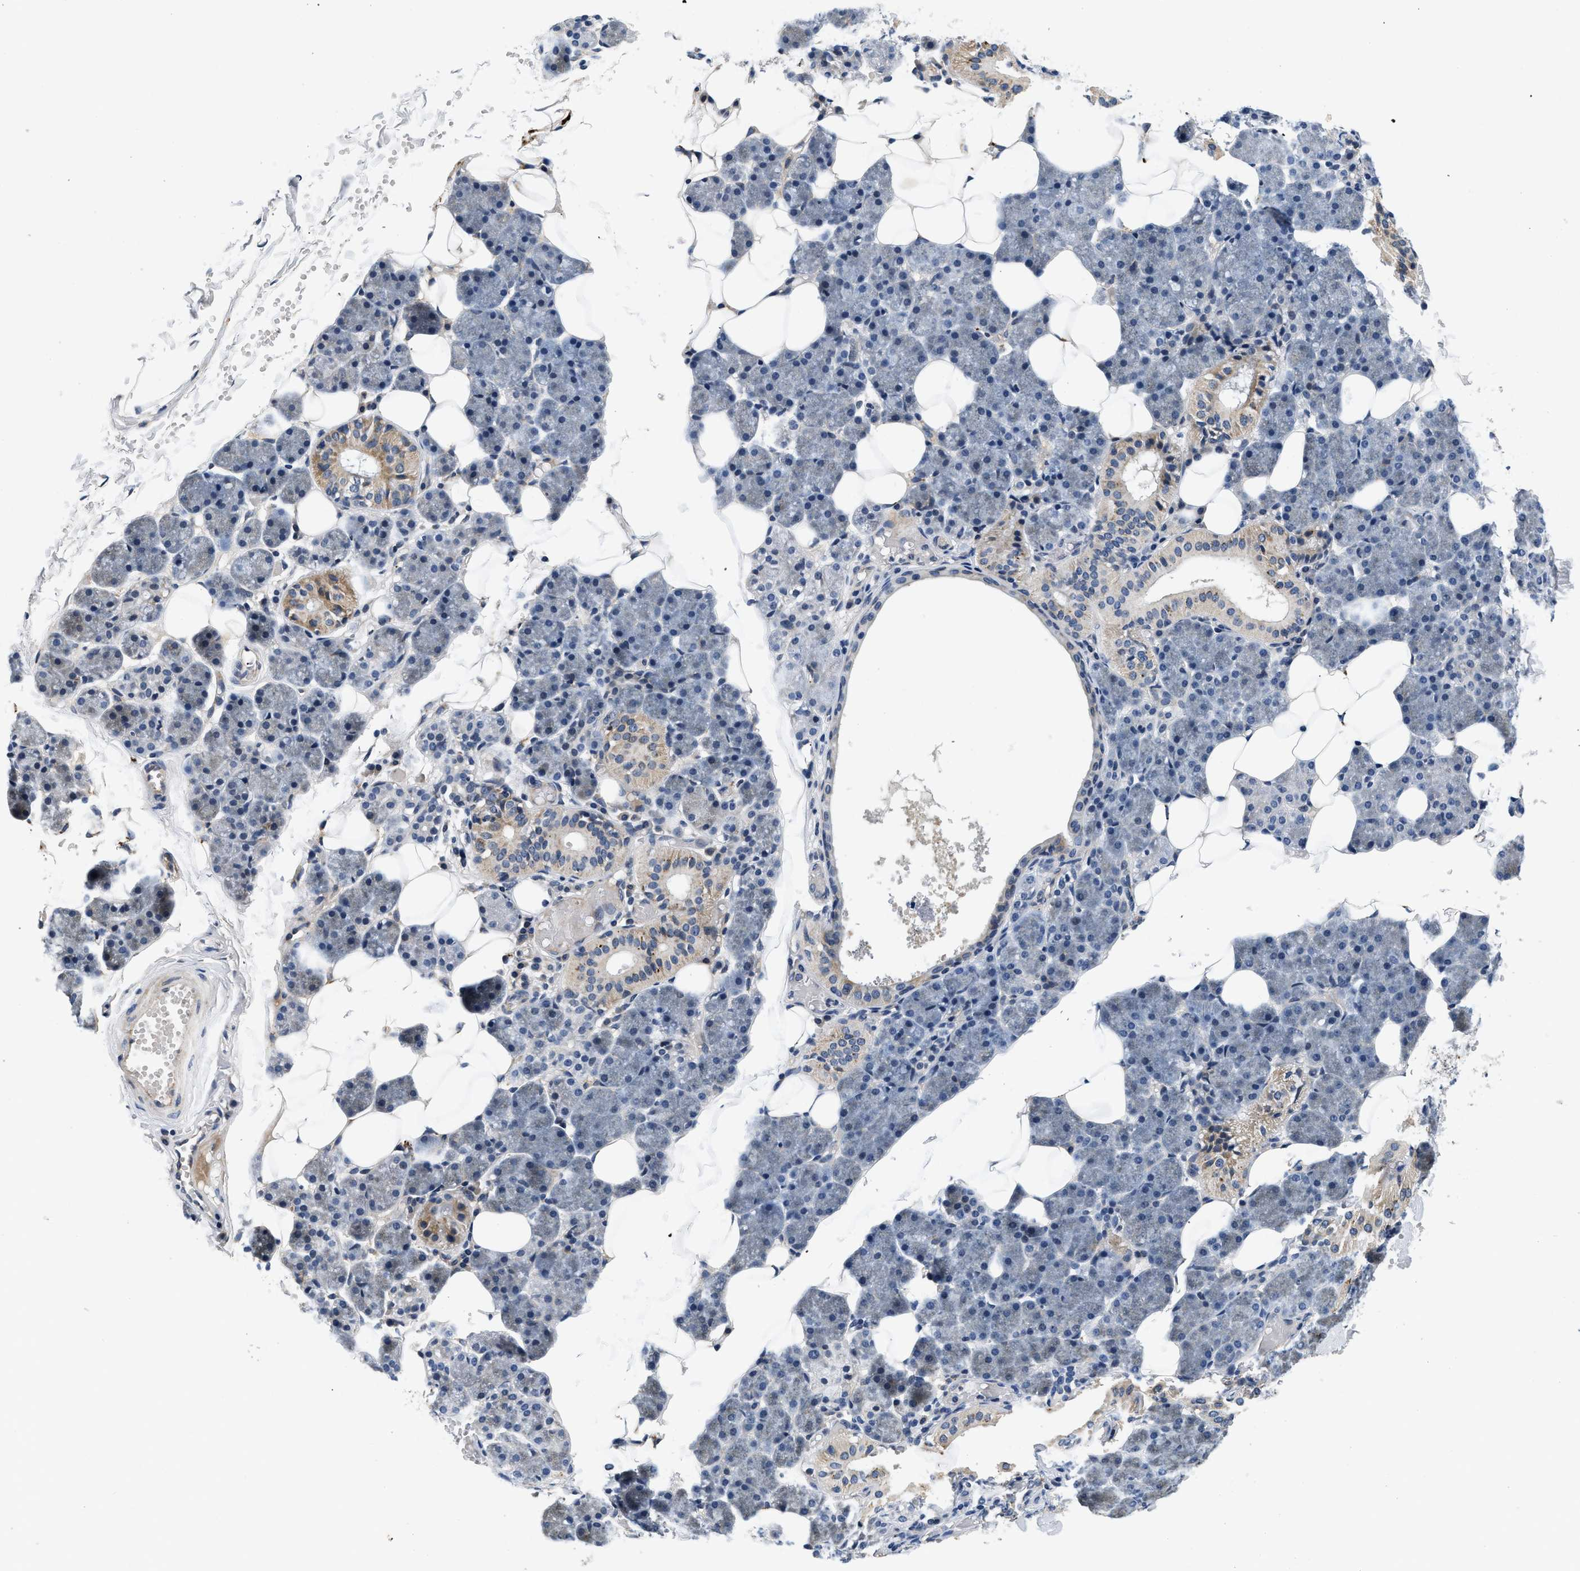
{"staining": {"intensity": "moderate", "quantity": "<25%", "location": "cytoplasmic/membranous"}, "tissue": "salivary gland", "cell_type": "Glandular cells", "image_type": "normal", "snomed": [{"axis": "morphology", "description": "Normal tissue, NOS"}, {"axis": "topography", "description": "Salivary gland"}], "caption": "Human salivary gland stained for a protein (brown) reveals moderate cytoplasmic/membranous positive staining in approximately <25% of glandular cells.", "gene": "PDP1", "patient": {"sex": "female", "age": 33}}